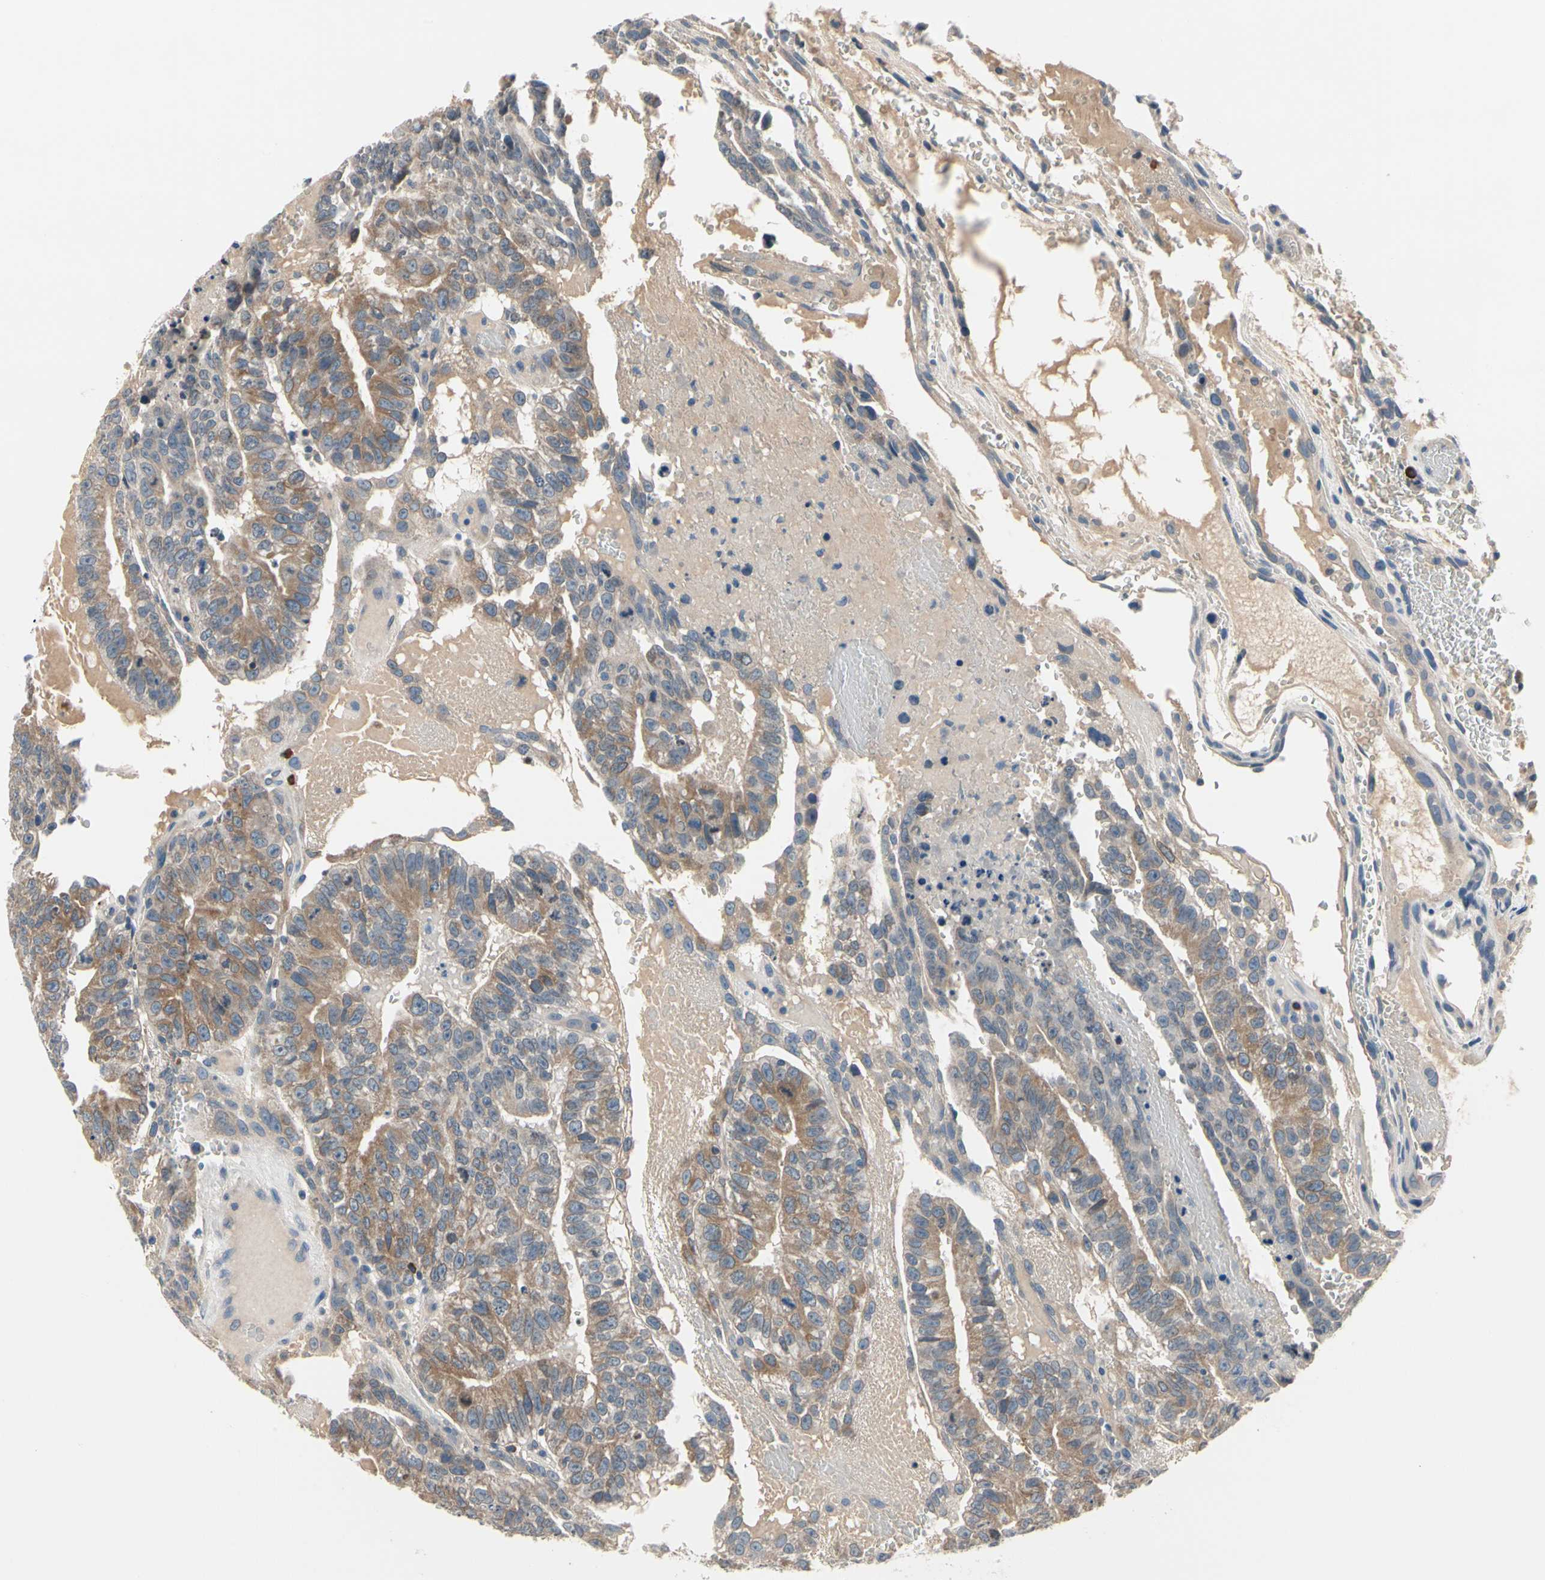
{"staining": {"intensity": "weak", "quantity": ">75%", "location": "cytoplasmic/membranous"}, "tissue": "testis cancer", "cell_type": "Tumor cells", "image_type": "cancer", "snomed": [{"axis": "morphology", "description": "Seminoma, NOS"}, {"axis": "morphology", "description": "Carcinoma, Embryonal, NOS"}, {"axis": "topography", "description": "Testis"}], "caption": "Immunohistochemistry (DAB) staining of testis seminoma shows weak cytoplasmic/membranous protein staining in about >75% of tumor cells.", "gene": "SELENOK", "patient": {"sex": "male", "age": 52}}